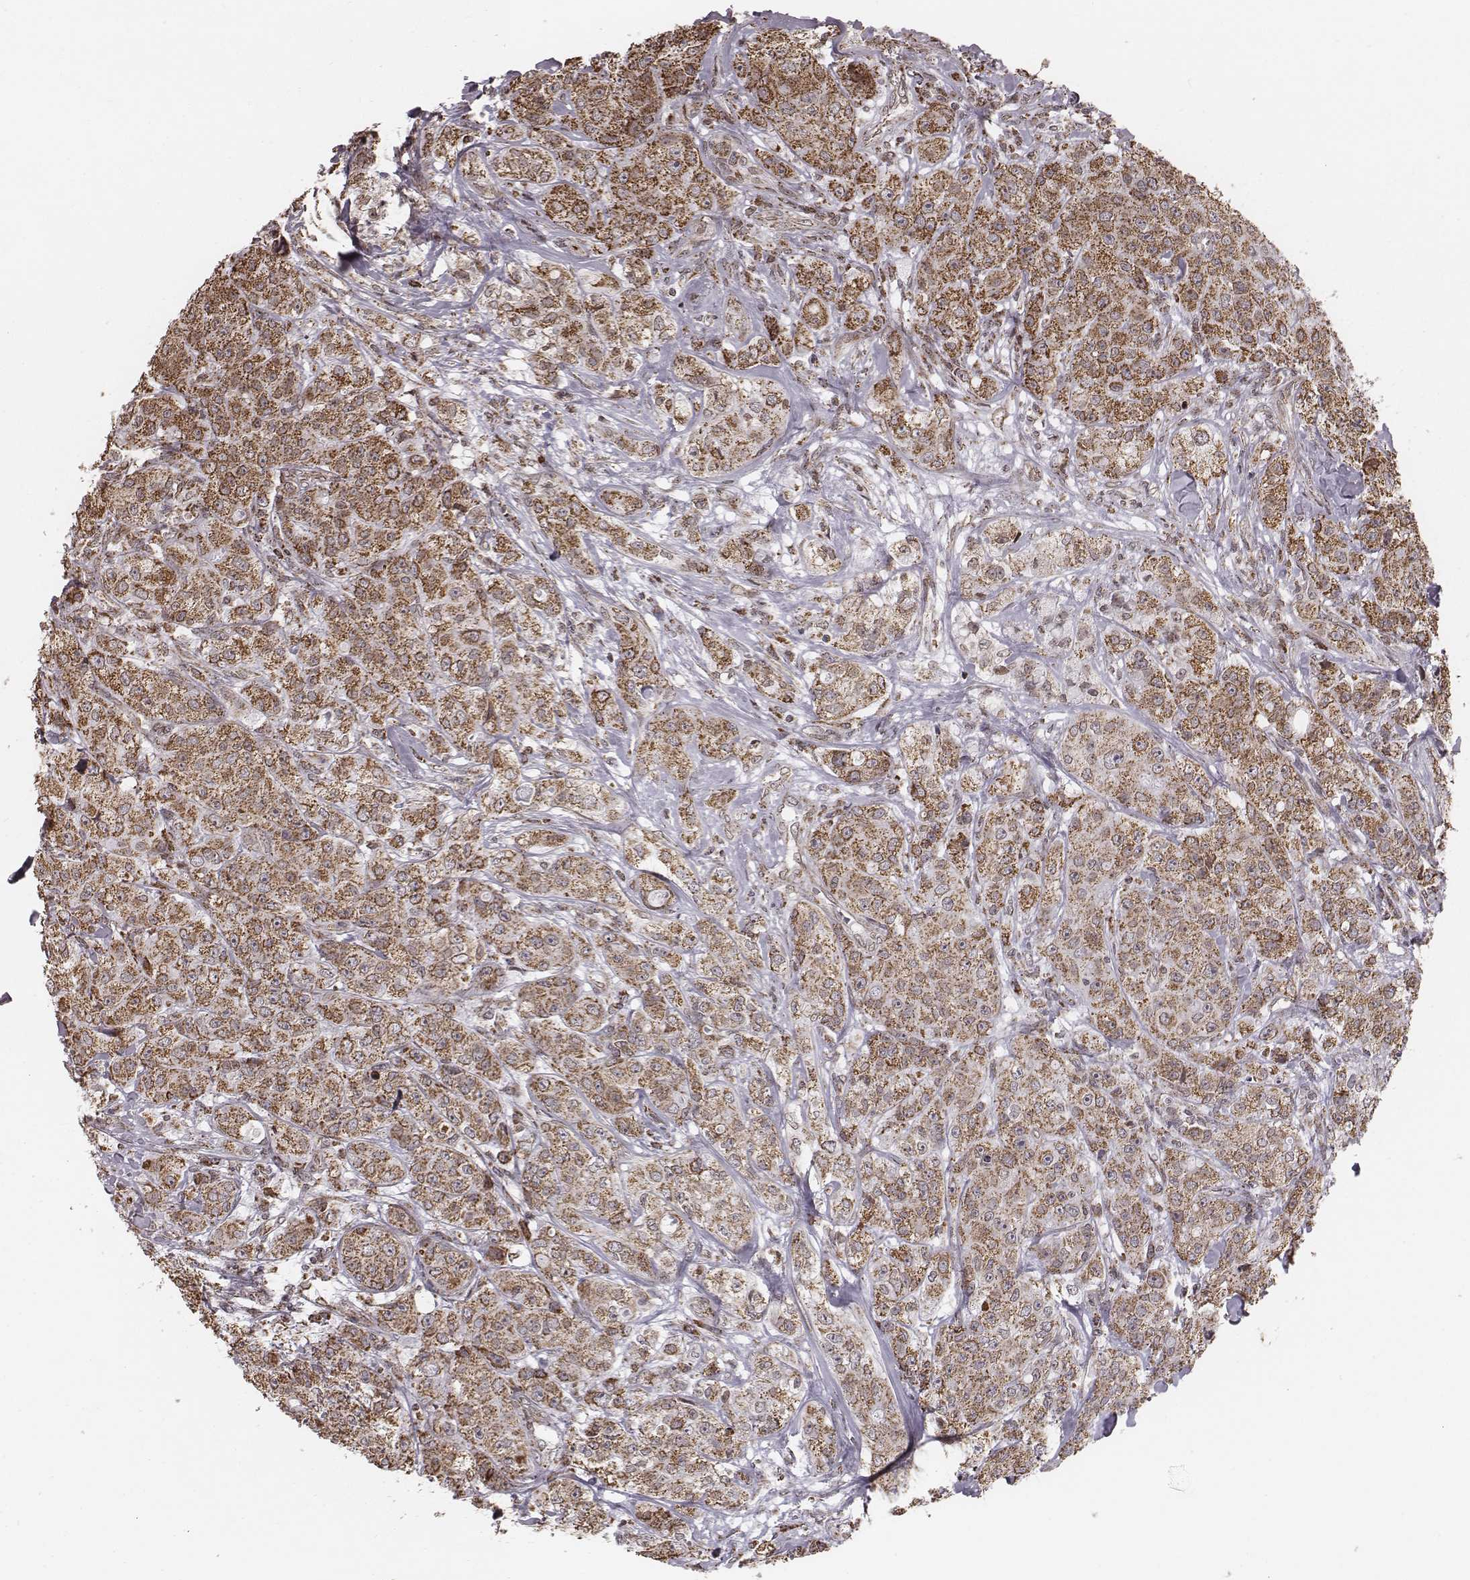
{"staining": {"intensity": "moderate", "quantity": ">75%", "location": "cytoplasmic/membranous"}, "tissue": "breast cancer", "cell_type": "Tumor cells", "image_type": "cancer", "snomed": [{"axis": "morphology", "description": "Duct carcinoma"}, {"axis": "topography", "description": "Breast"}], "caption": "A brown stain highlights moderate cytoplasmic/membranous expression of a protein in human breast cancer (intraductal carcinoma) tumor cells.", "gene": "ACOT2", "patient": {"sex": "female", "age": 43}}